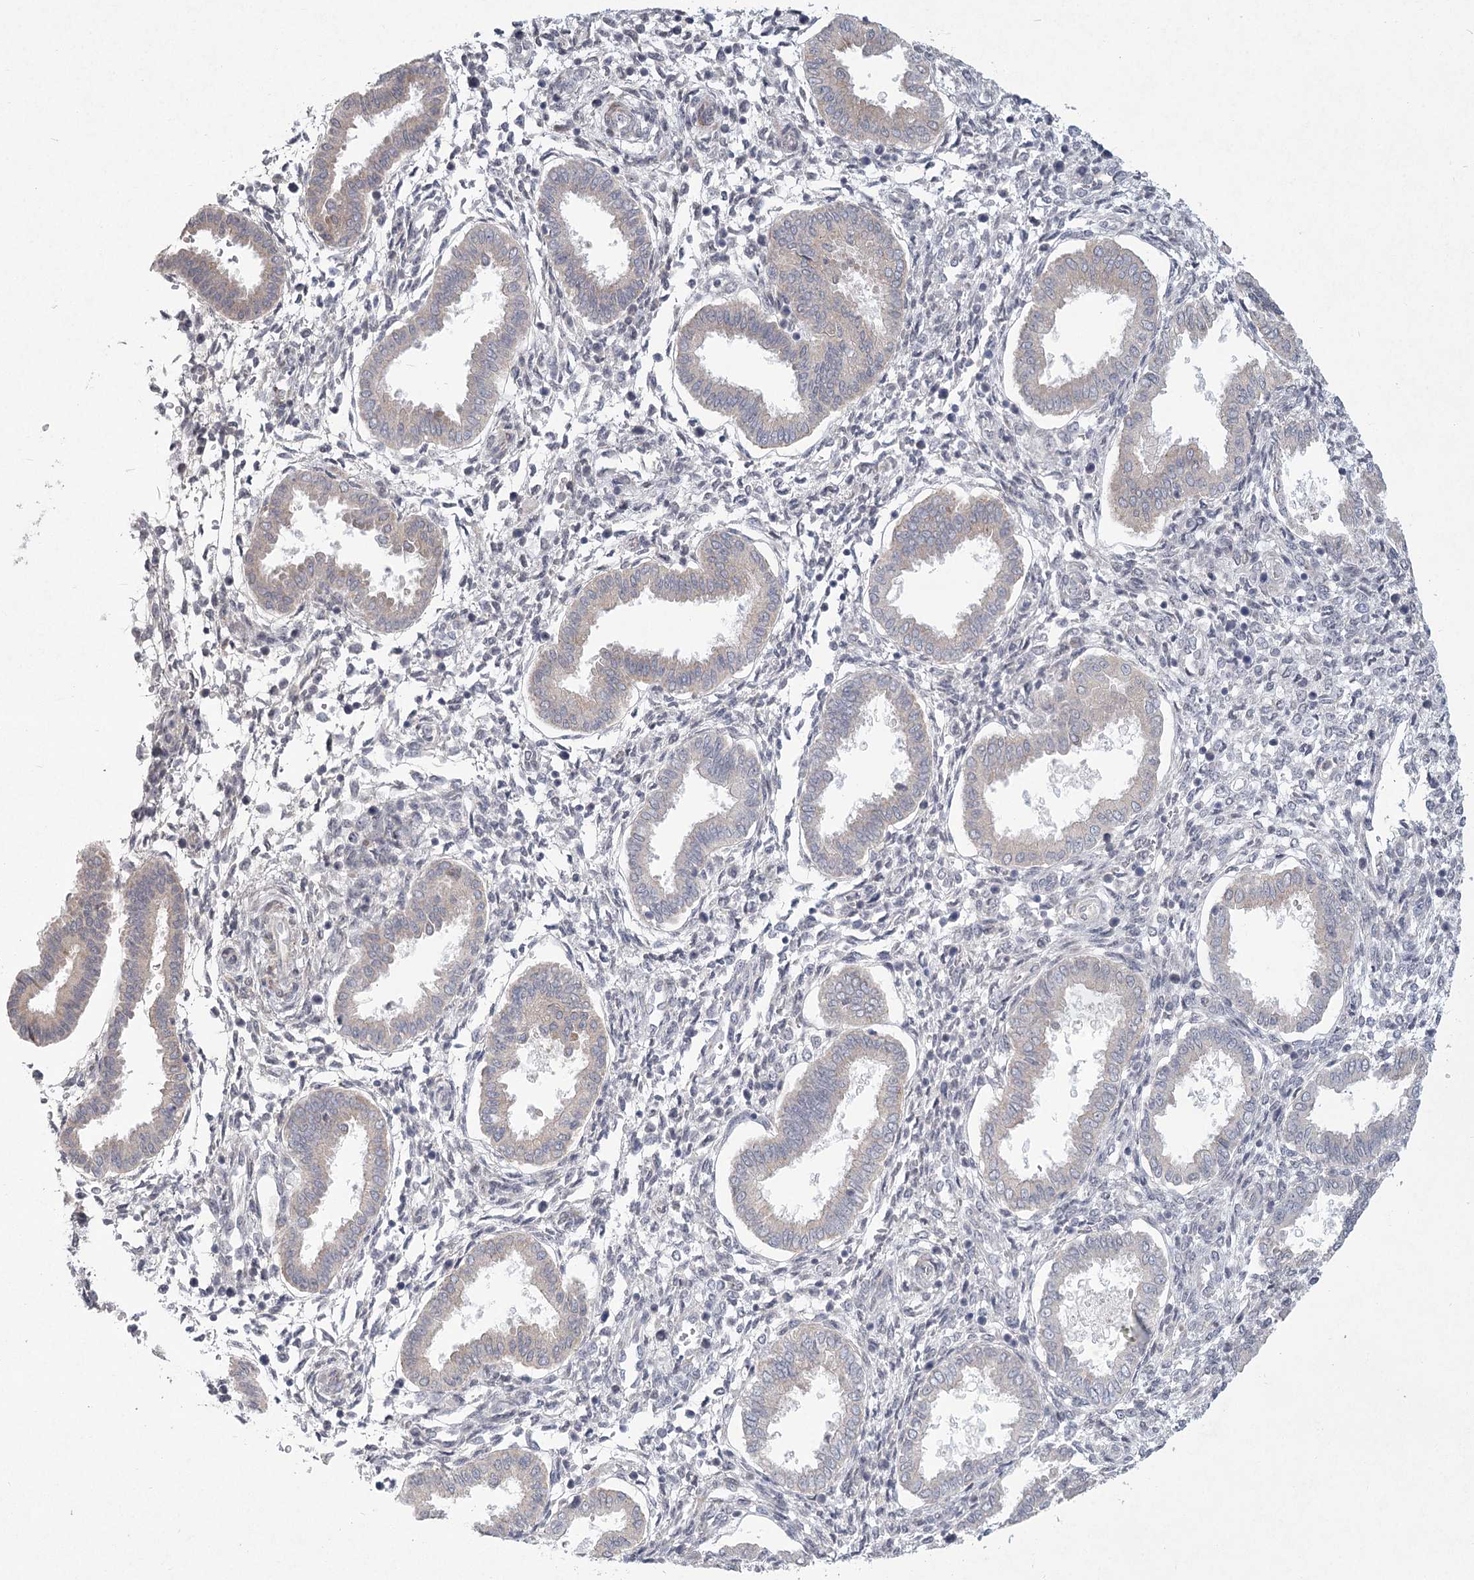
{"staining": {"intensity": "negative", "quantity": "none", "location": "none"}, "tissue": "endometrium", "cell_type": "Cells in endometrial stroma", "image_type": "normal", "snomed": [{"axis": "morphology", "description": "Normal tissue, NOS"}, {"axis": "topography", "description": "Endometrium"}], "caption": "DAB immunohistochemical staining of normal endometrium reveals no significant staining in cells in endometrial stroma. (DAB (3,3'-diaminobenzidine) immunohistochemistry visualized using brightfield microscopy, high magnification).", "gene": "MEPE", "patient": {"sex": "female", "age": 24}}